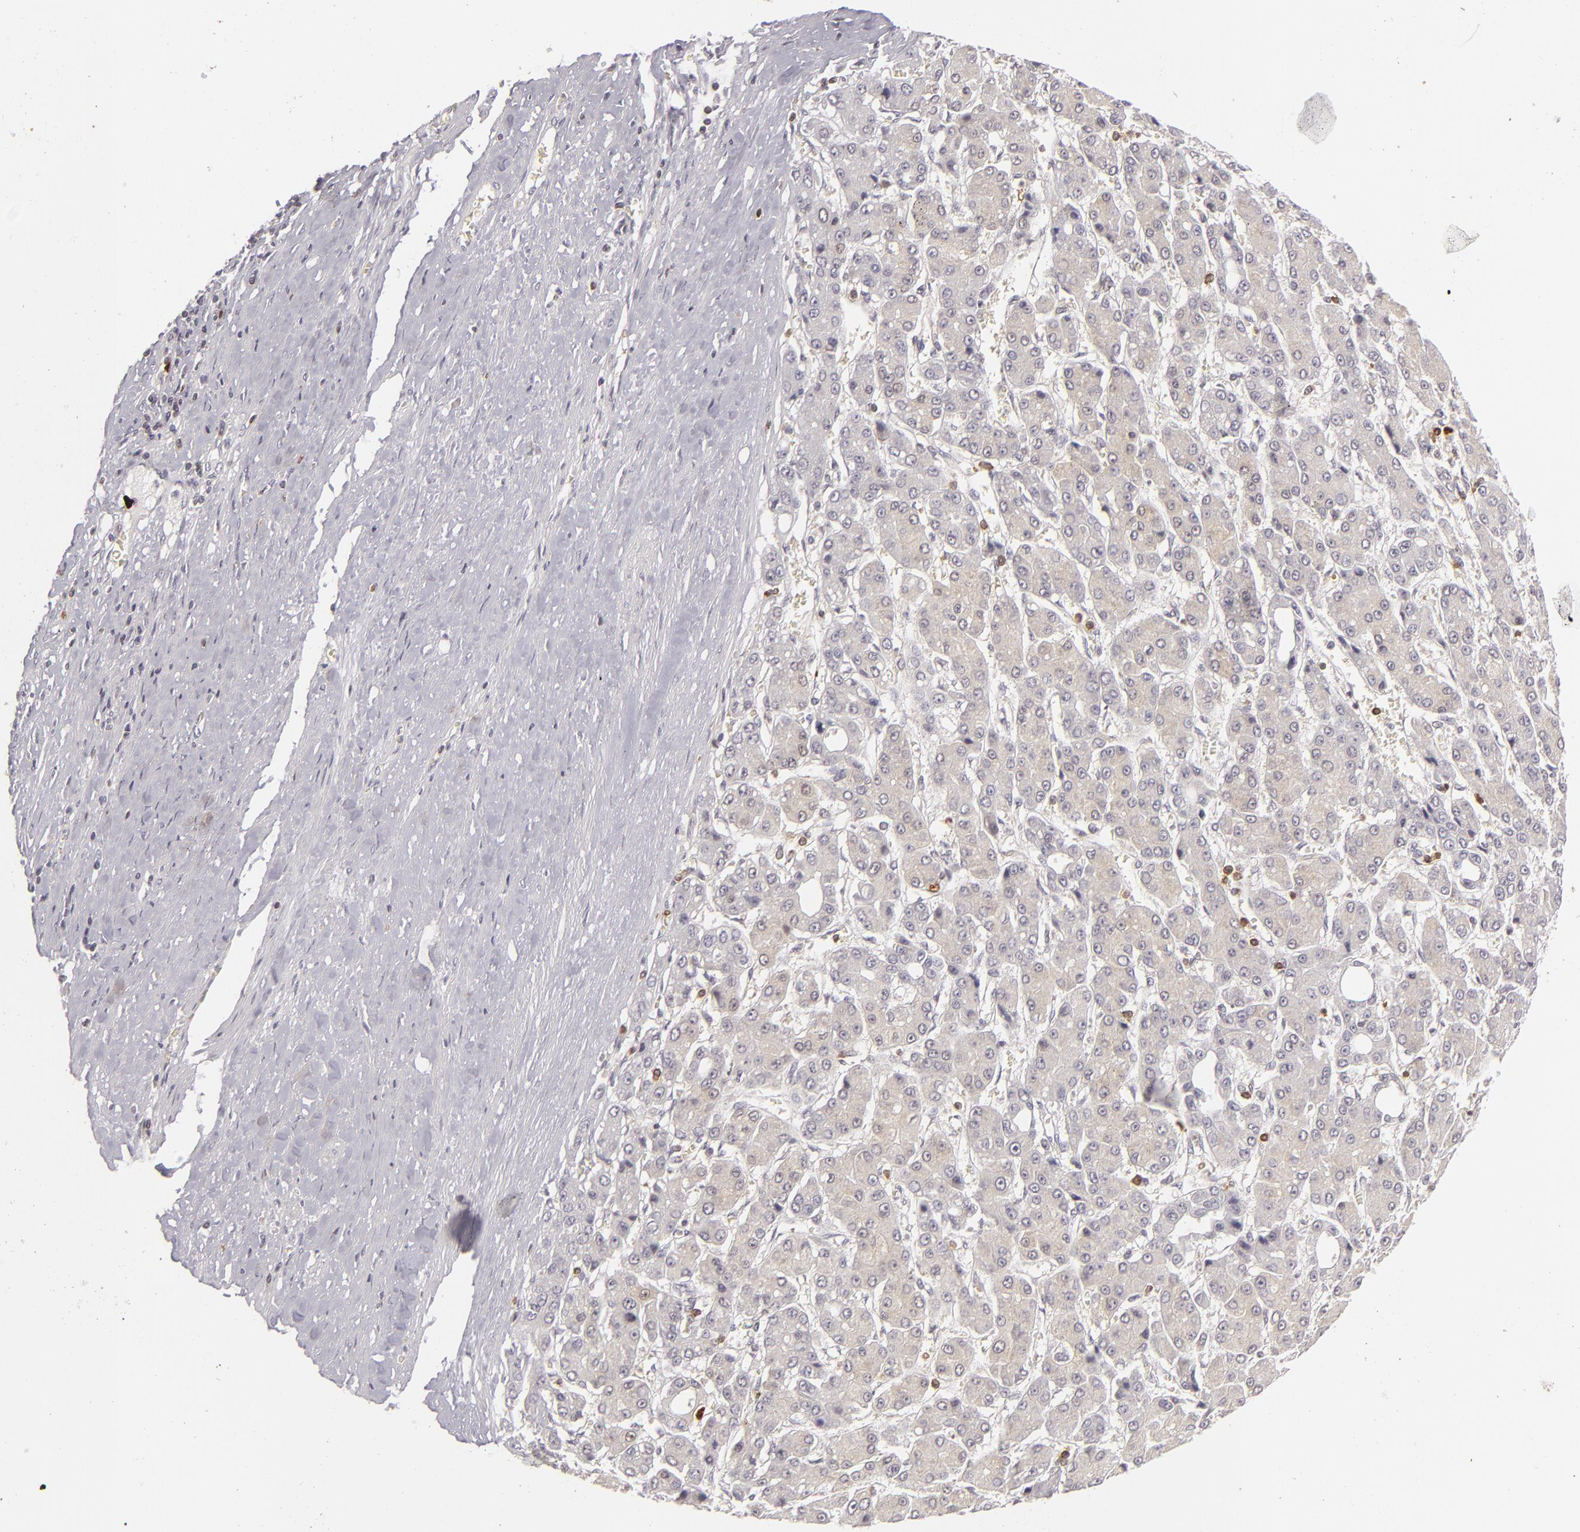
{"staining": {"intensity": "weak", "quantity": "25%-75%", "location": "cytoplasmic/membranous"}, "tissue": "liver cancer", "cell_type": "Tumor cells", "image_type": "cancer", "snomed": [{"axis": "morphology", "description": "Carcinoma, Hepatocellular, NOS"}, {"axis": "topography", "description": "Liver"}], "caption": "Immunohistochemistry photomicrograph of human liver hepatocellular carcinoma stained for a protein (brown), which demonstrates low levels of weak cytoplasmic/membranous expression in about 25%-75% of tumor cells.", "gene": "APOBEC3G", "patient": {"sex": "male", "age": 69}}